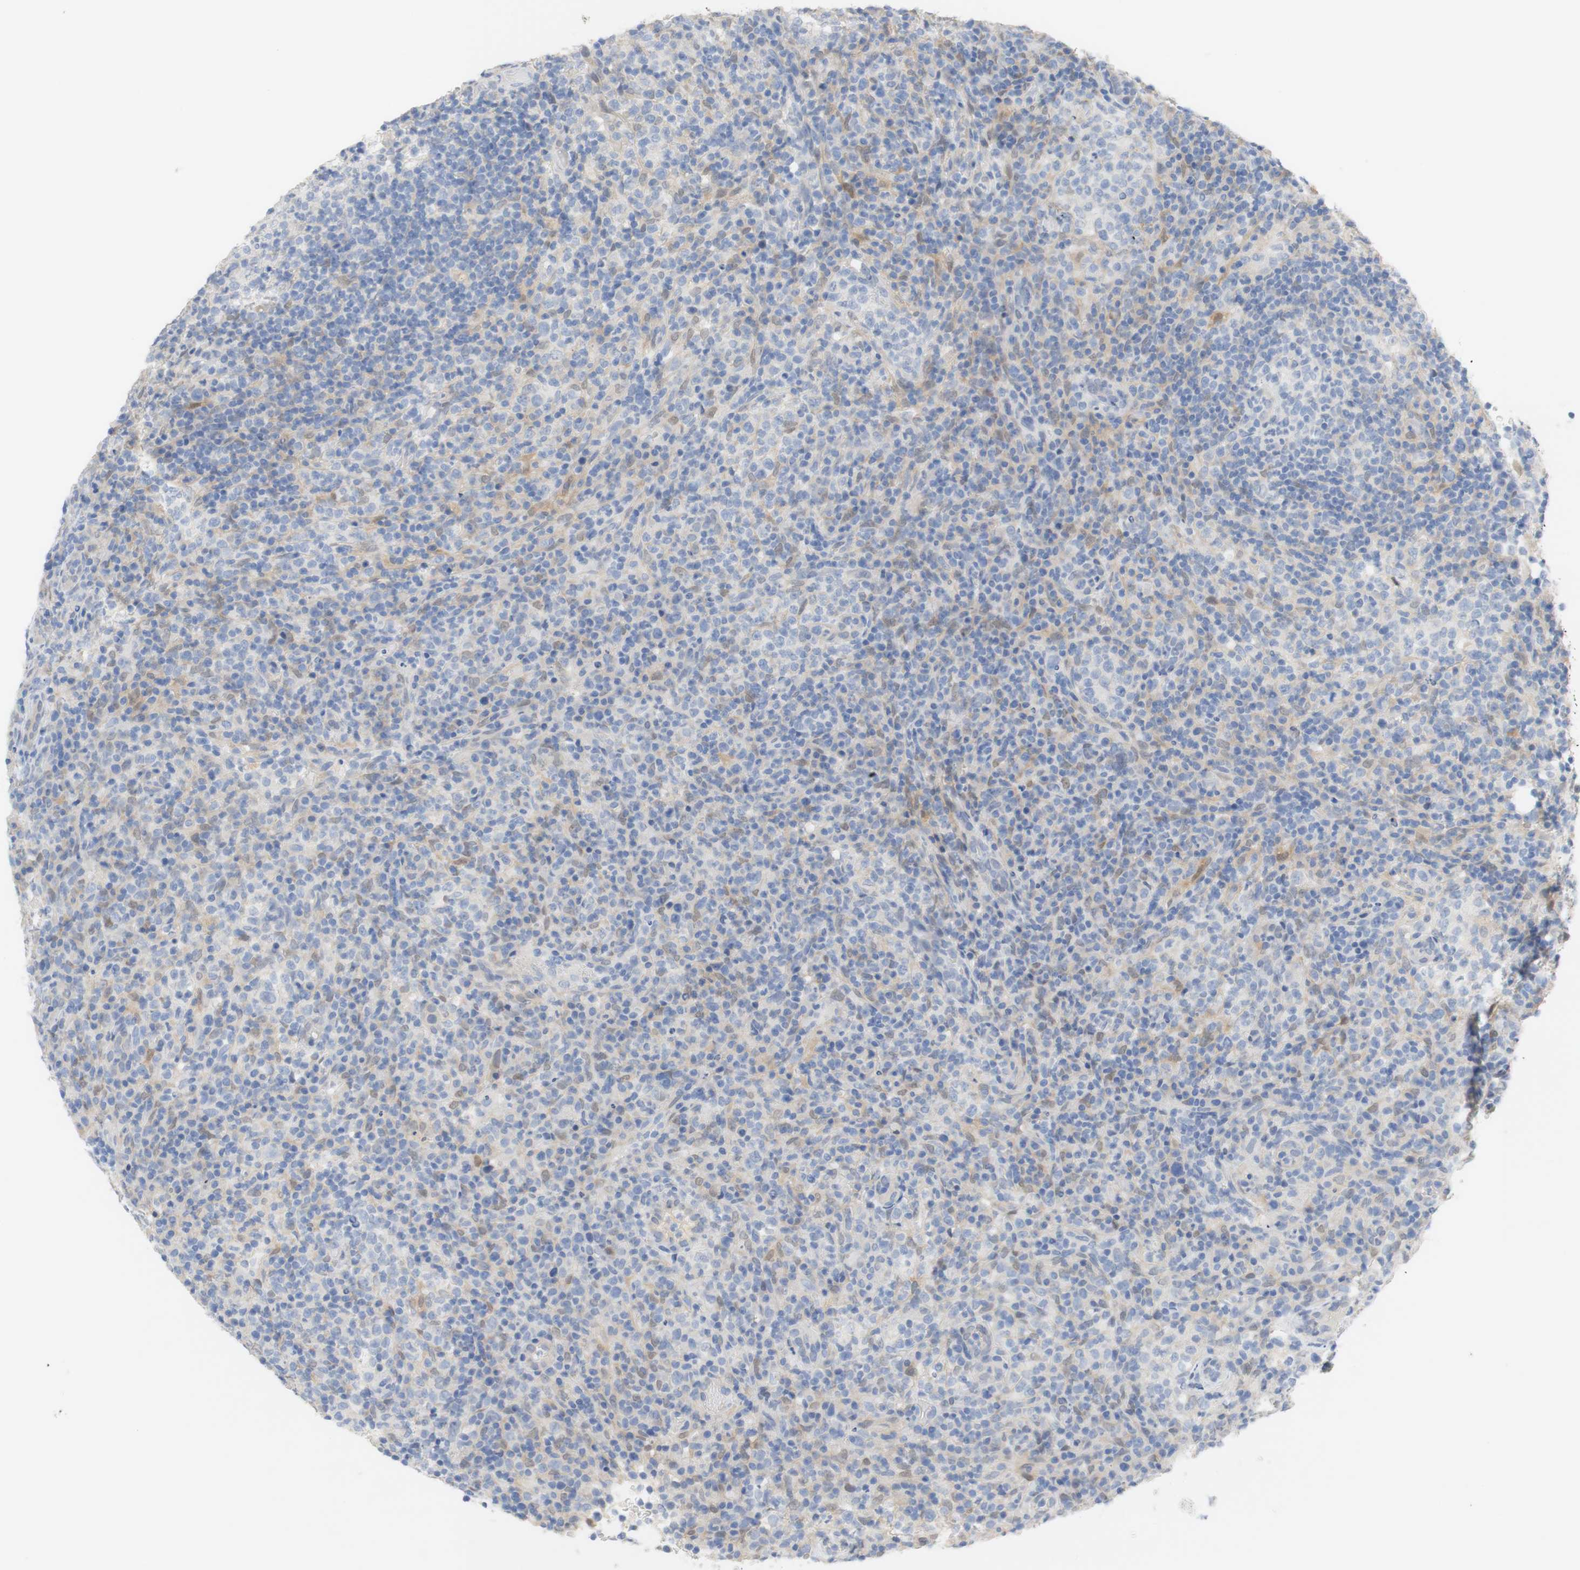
{"staining": {"intensity": "negative", "quantity": "none", "location": "none"}, "tissue": "lymphoma", "cell_type": "Tumor cells", "image_type": "cancer", "snomed": [{"axis": "morphology", "description": "Malignant lymphoma, non-Hodgkin's type, High grade"}, {"axis": "topography", "description": "Lymph node"}], "caption": "High-grade malignant lymphoma, non-Hodgkin's type was stained to show a protein in brown. There is no significant staining in tumor cells.", "gene": "SELENBP1", "patient": {"sex": "female", "age": 76}}